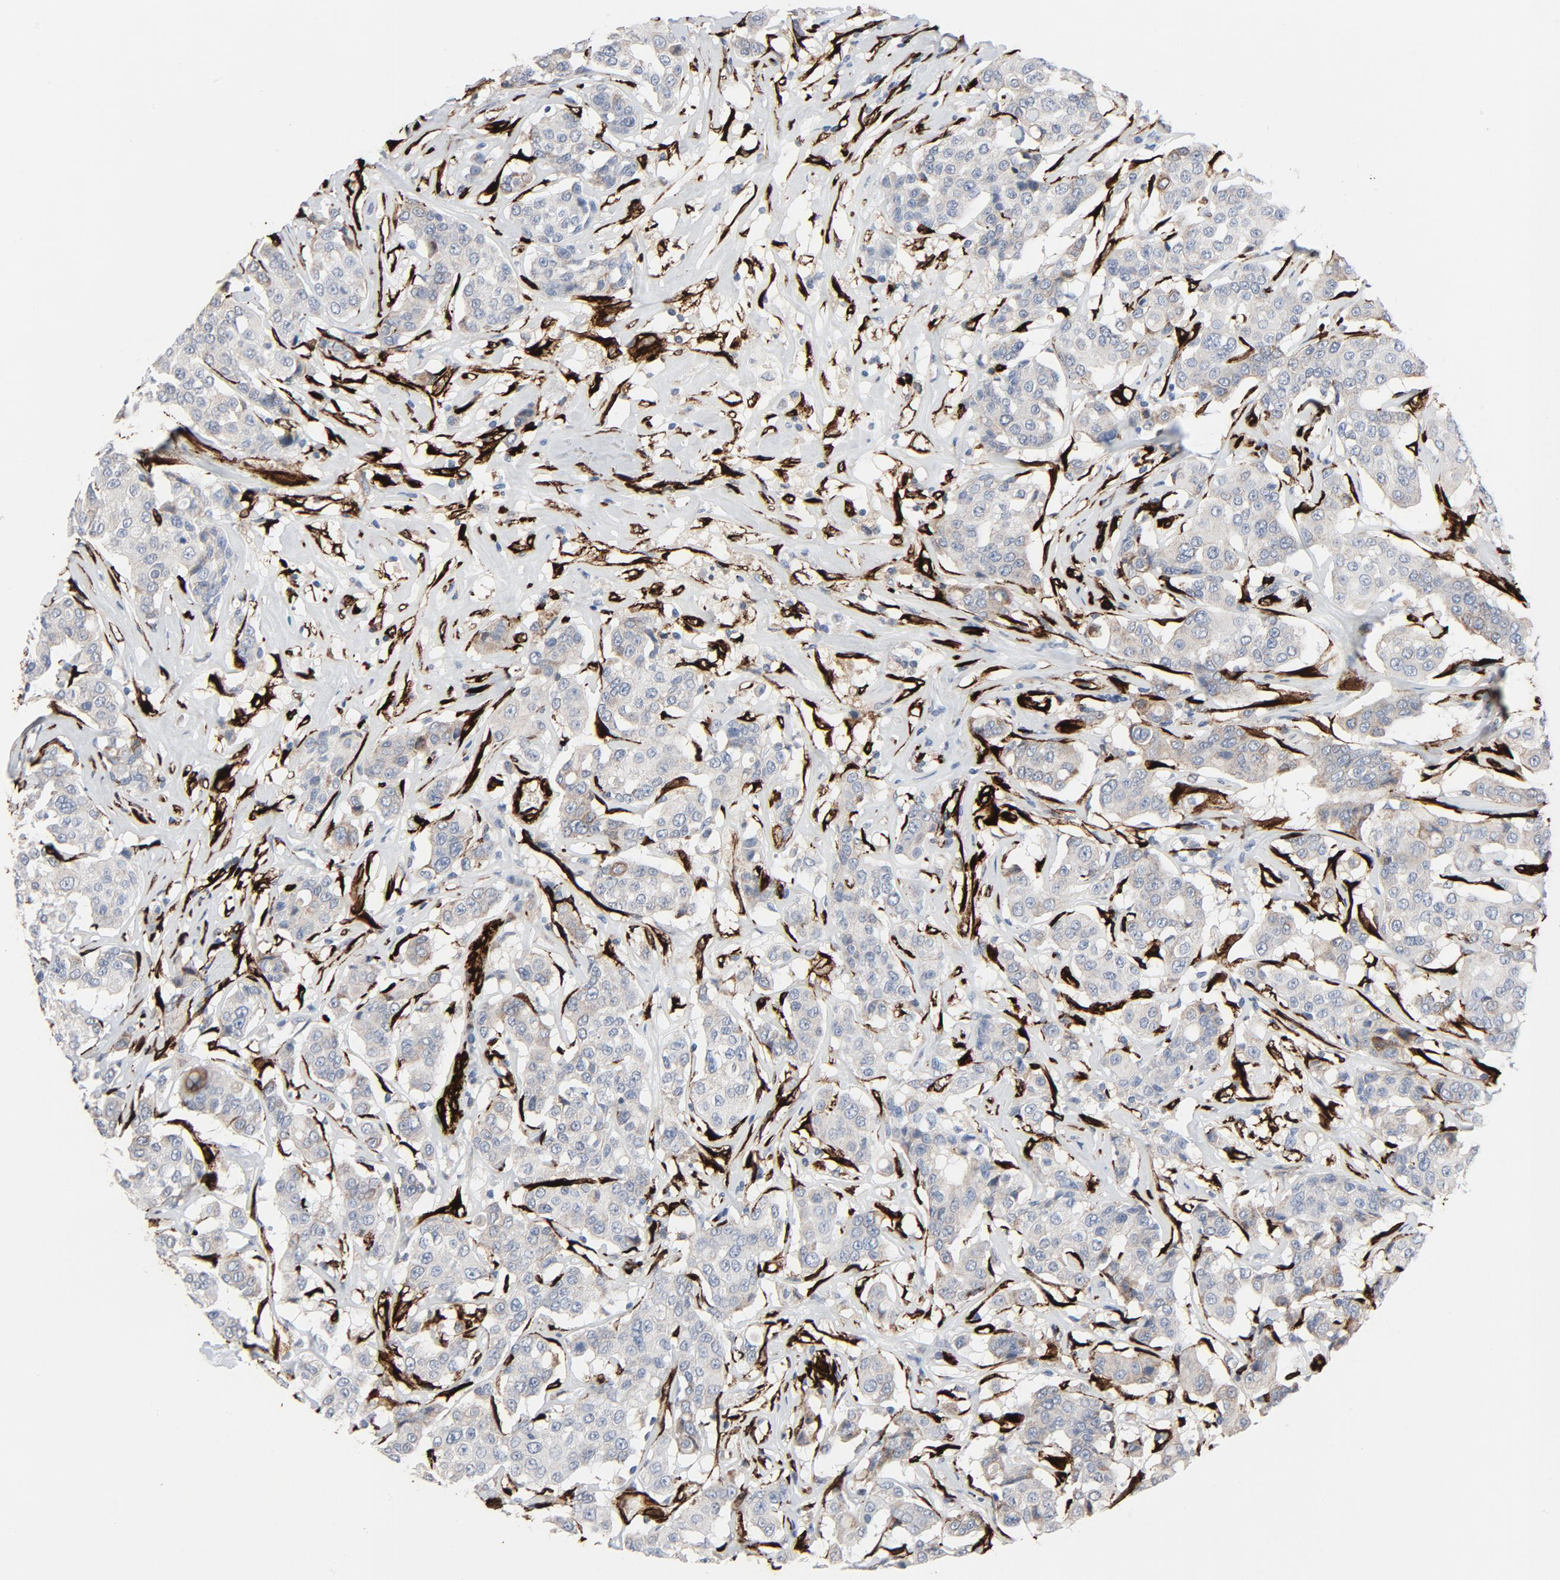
{"staining": {"intensity": "weak", "quantity": ">75%", "location": "cytoplasmic/membranous"}, "tissue": "breast cancer", "cell_type": "Tumor cells", "image_type": "cancer", "snomed": [{"axis": "morphology", "description": "Duct carcinoma"}, {"axis": "topography", "description": "Breast"}], "caption": "An image of human breast cancer stained for a protein demonstrates weak cytoplasmic/membranous brown staining in tumor cells.", "gene": "SERPINH1", "patient": {"sex": "female", "age": 27}}